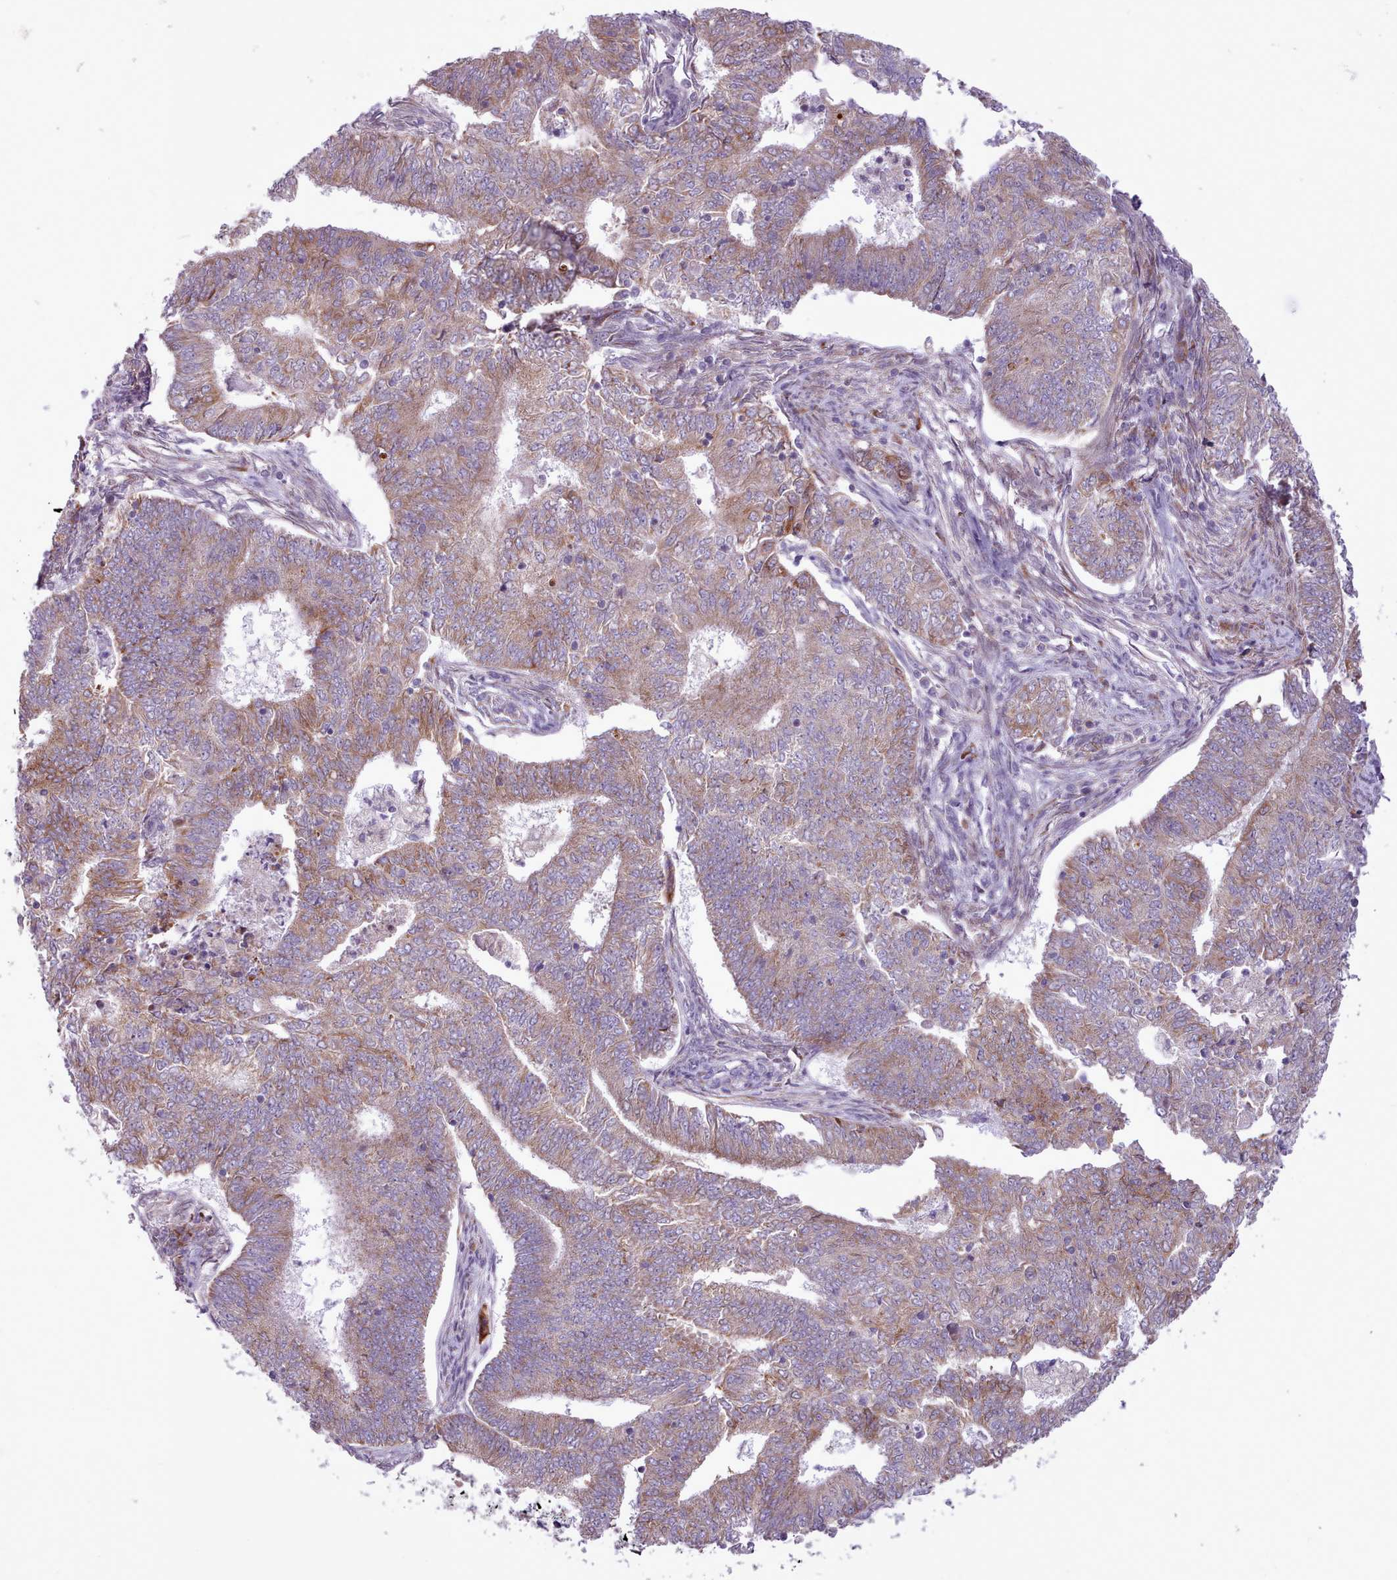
{"staining": {"intensity": "moderate", "quantity": ">75%", "location": "cytoplasmic/membranous"}, "tissue": "endometrial cancer", "cell_type": "Tumor cells", "image_type": "cancer", "snomed": [{"axis": "morphology", "description": "Adenocarcinoma, NOS"}, {"axis": "topography", "description": "Endometrium"}], "caption": "Tumor cells exhibit moderate cytoplasmic/membranous expression in approximately >75% of cells in endometrial cancer. (DAB (3,3'-diaminobenzidine) IHC with brightfield microscopy, high magnification).", "gene": "AVL9", "patient": {"sex": "female", "age": 62}}